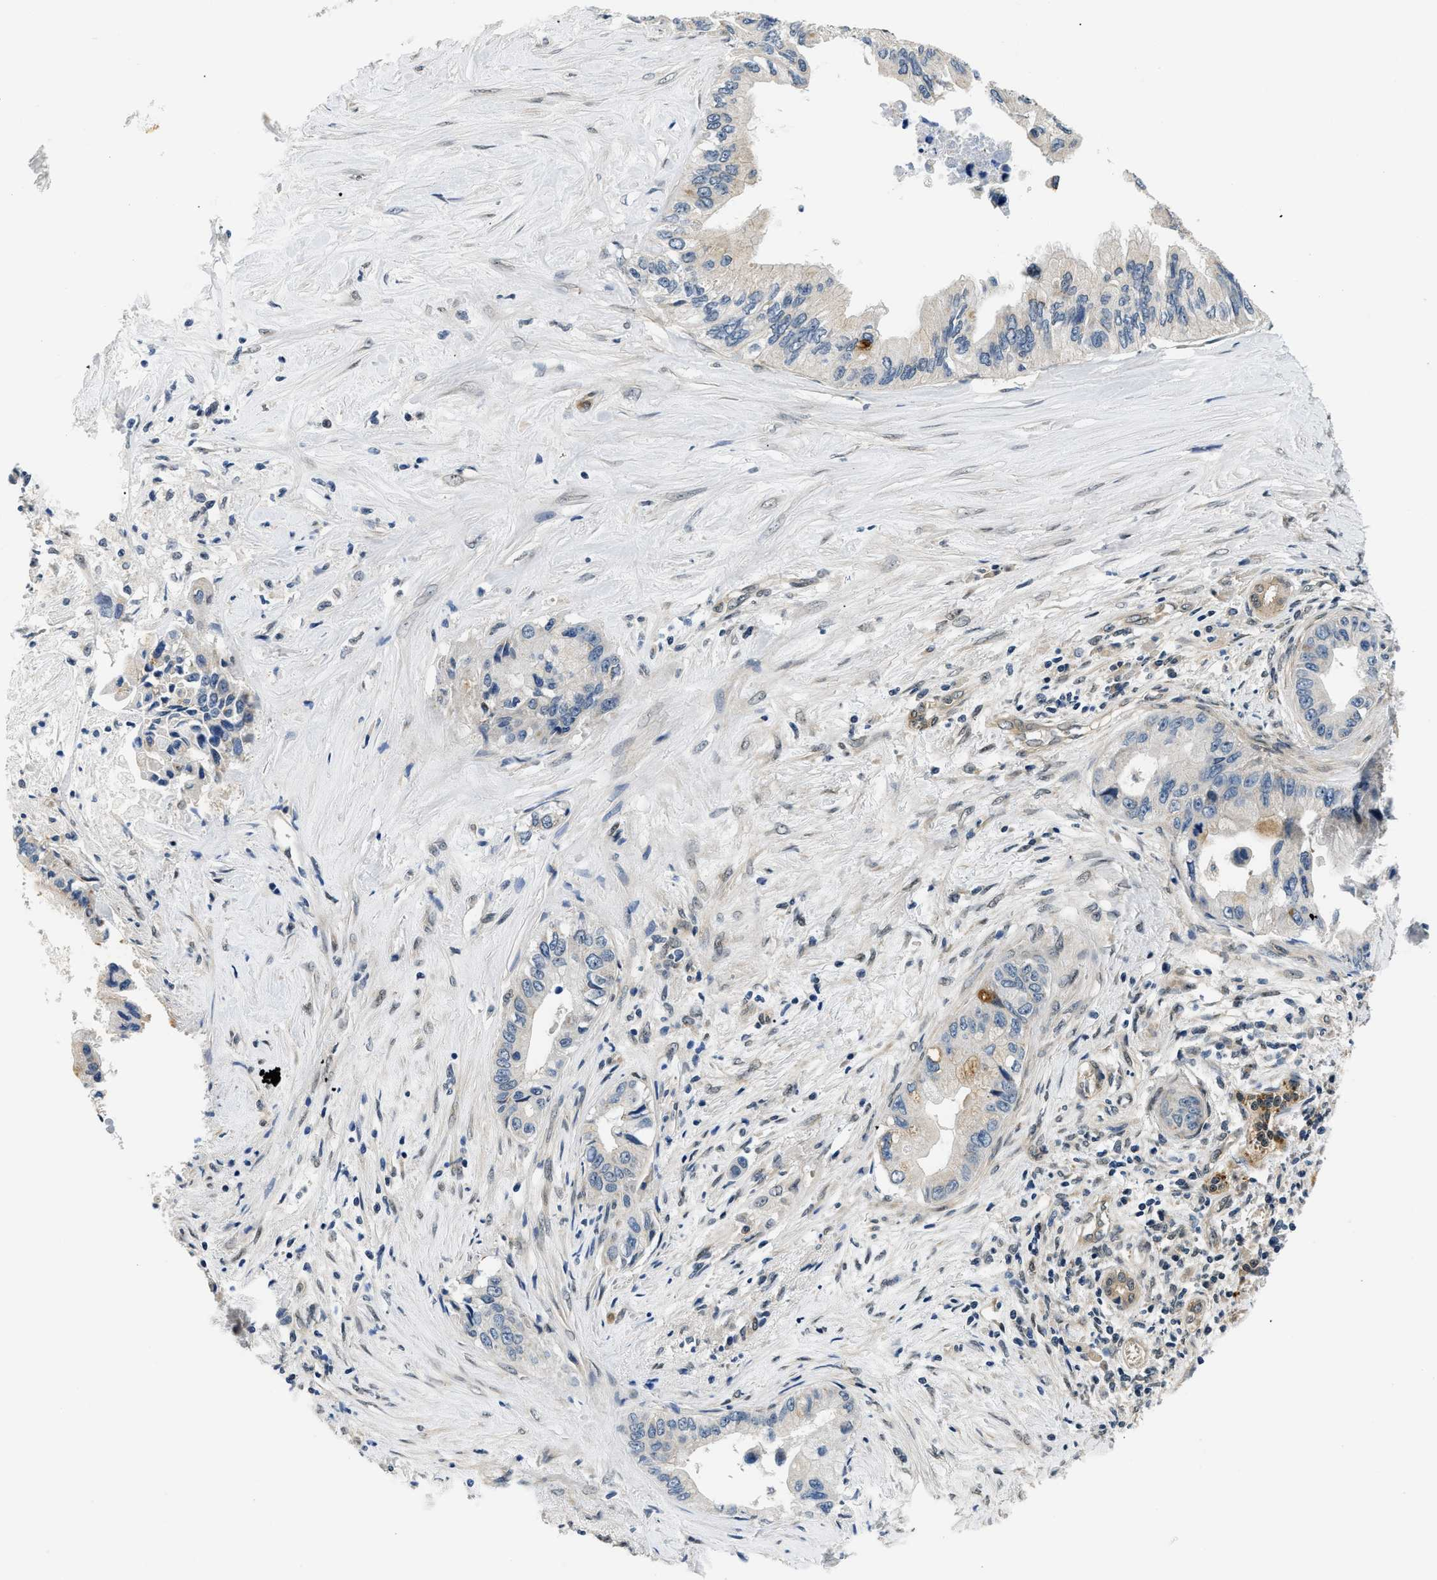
{"staining": {"intensity": "moderate", "quantity": "<25%", "location": "cytoplasmic/membranous"}, "tissue": "pancreatic cancer", "cell_type": "Tumor cells", "image_type": "cancer", "snomed": [{"axis": "morphology", "description": "Adenocarcinoma, NOS"}, {"axis": "topography", "description": "Pancreas"}], "caption": "Protein expression analysis of adenocarcinoma (pancreatic) shows moderate cytoplasmic/membranous staining in approximately <25% of tumor cells.", "gene": "SMAD4", "patient": {"sex": "female", "age": 73}}